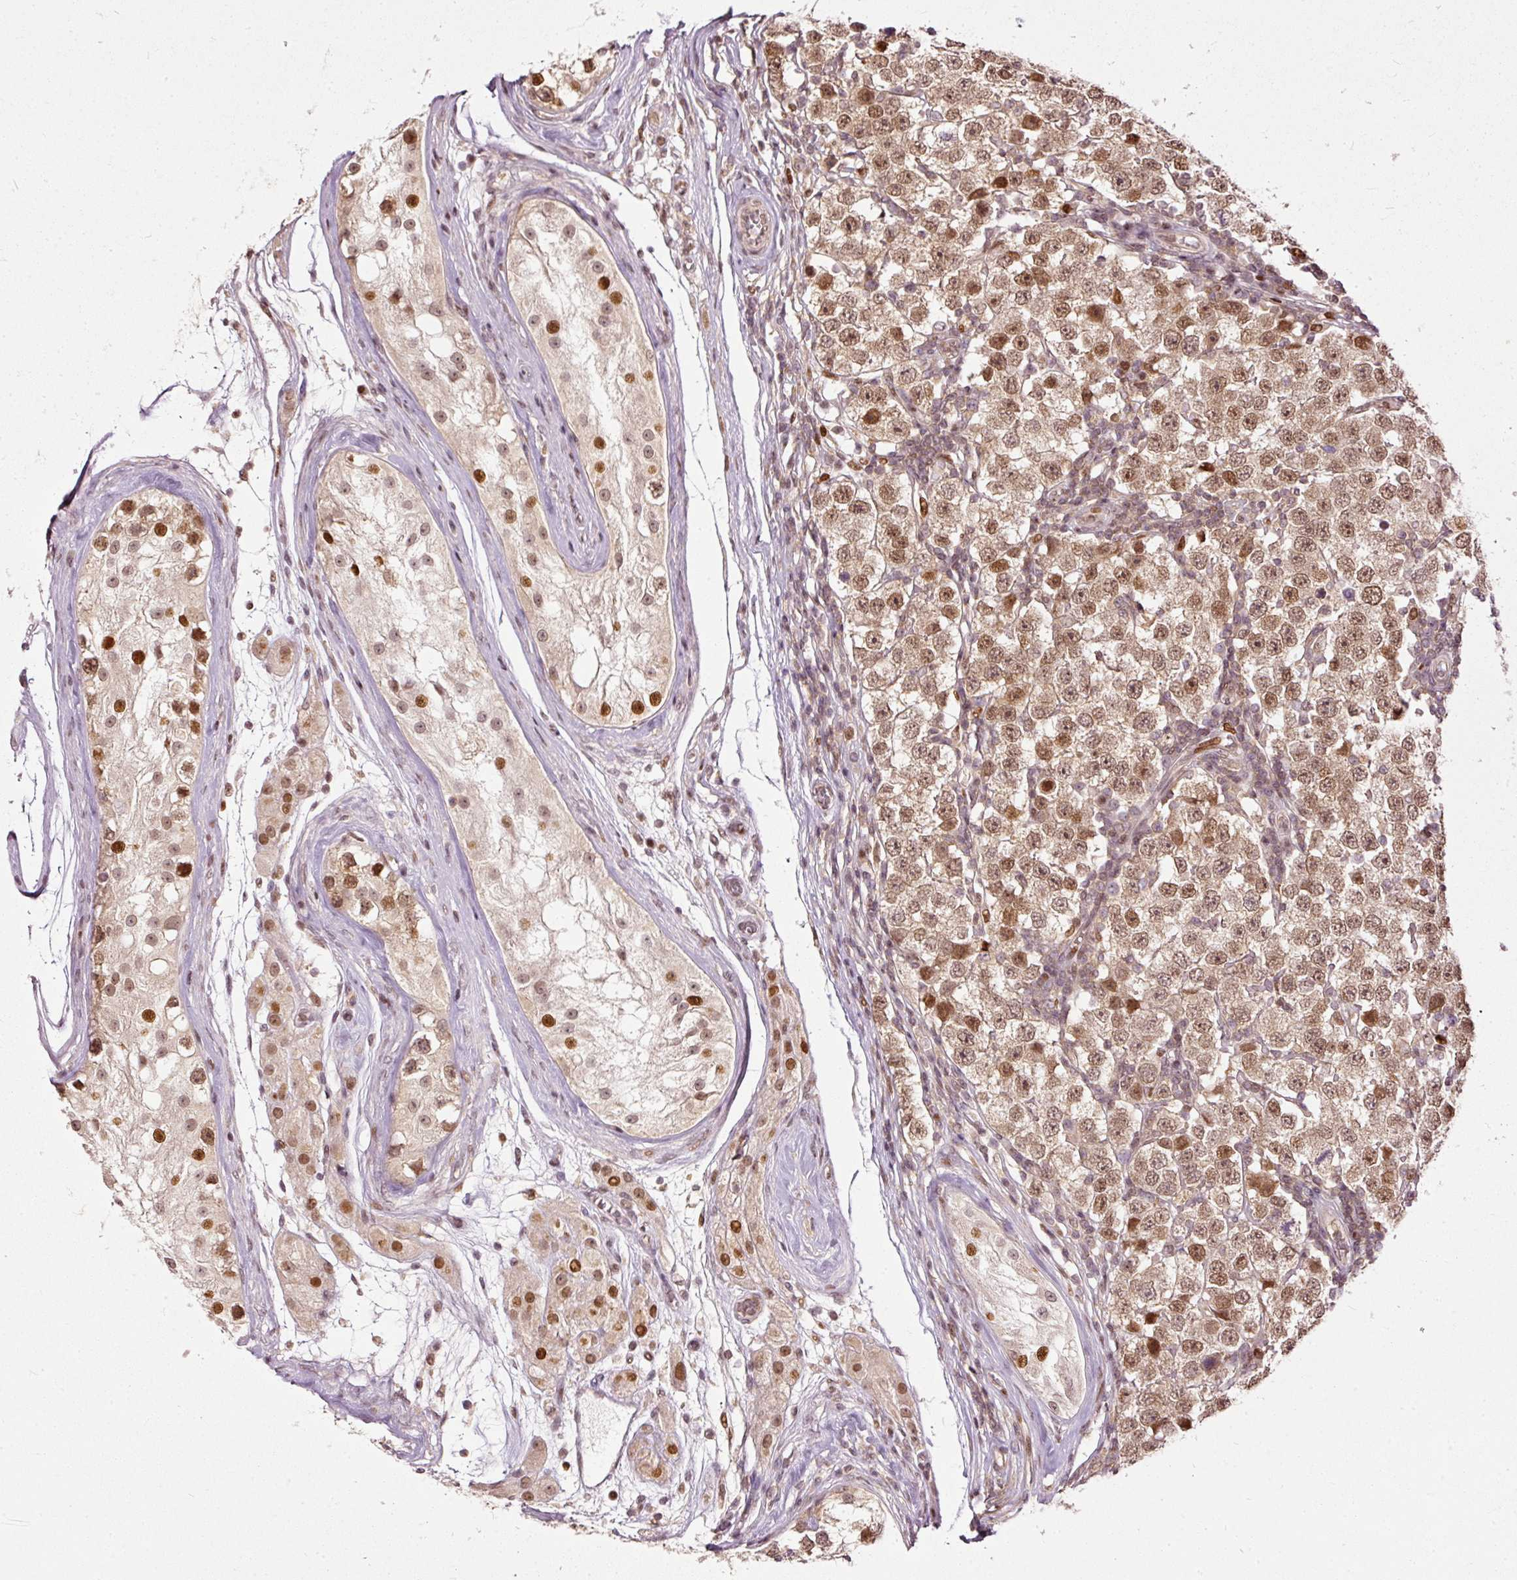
{"staining": {"intensity": "moderate", "quantity": ">75%", "location": "nuclear"}, "tissue": "testis cancer", "cell_type": "Tumor cells", "image_type": "cancer", "snomed": [{"axis": "morphology", "description": "Seminoma, NOS"}, {"axis": "topography", "description": "Testis"}], "caption": "Immunohistochemistry (IHC) photomicrograph of testis cancer stained for a protein (brown), which reveals medium levels of moderate nuclear staining in approximately >75% of tumor cells.", "gene": "ZNF778", "patient": {"sex": "male", "age": 34}}